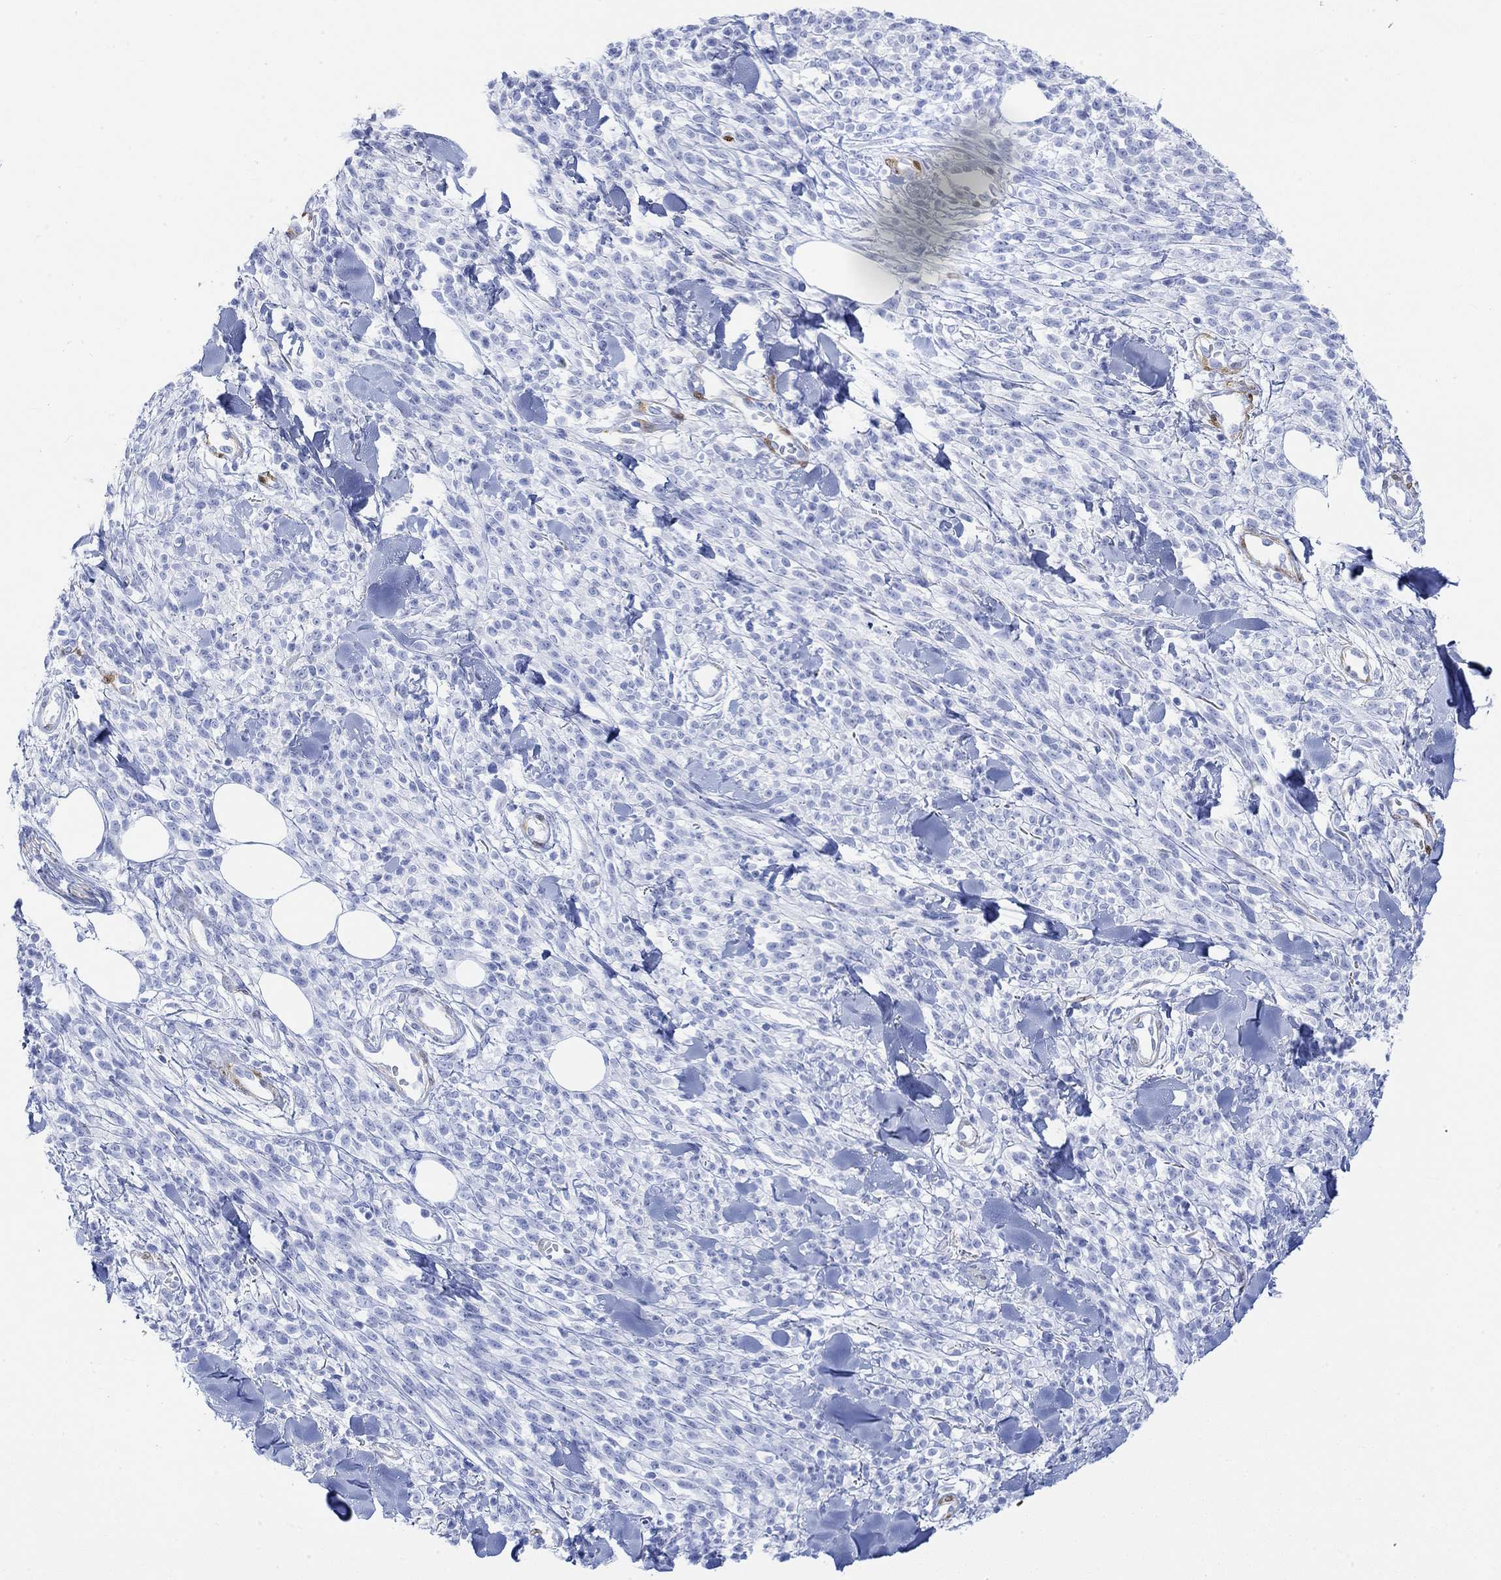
{"staining": {"intensity": "negative", "quantity": "none", "location": "none"}, "tissue": "melanoma", "cell_type": "Tumor cells", "image_type": "cancer", "snomed": [{"axis": "morphology", "description": "Malignant melanoma, NOS"}, {"axis": "topography", "description": "Skin"}, {"axis": "topography", "description": "Skin of trunk"}], "caption": "Immunohistochemistry (IHC) of human melanoma demonstrates no expression in tumor cells.", "gene": "TPPP3", "patient": {"sex": "male", "age": 74}}